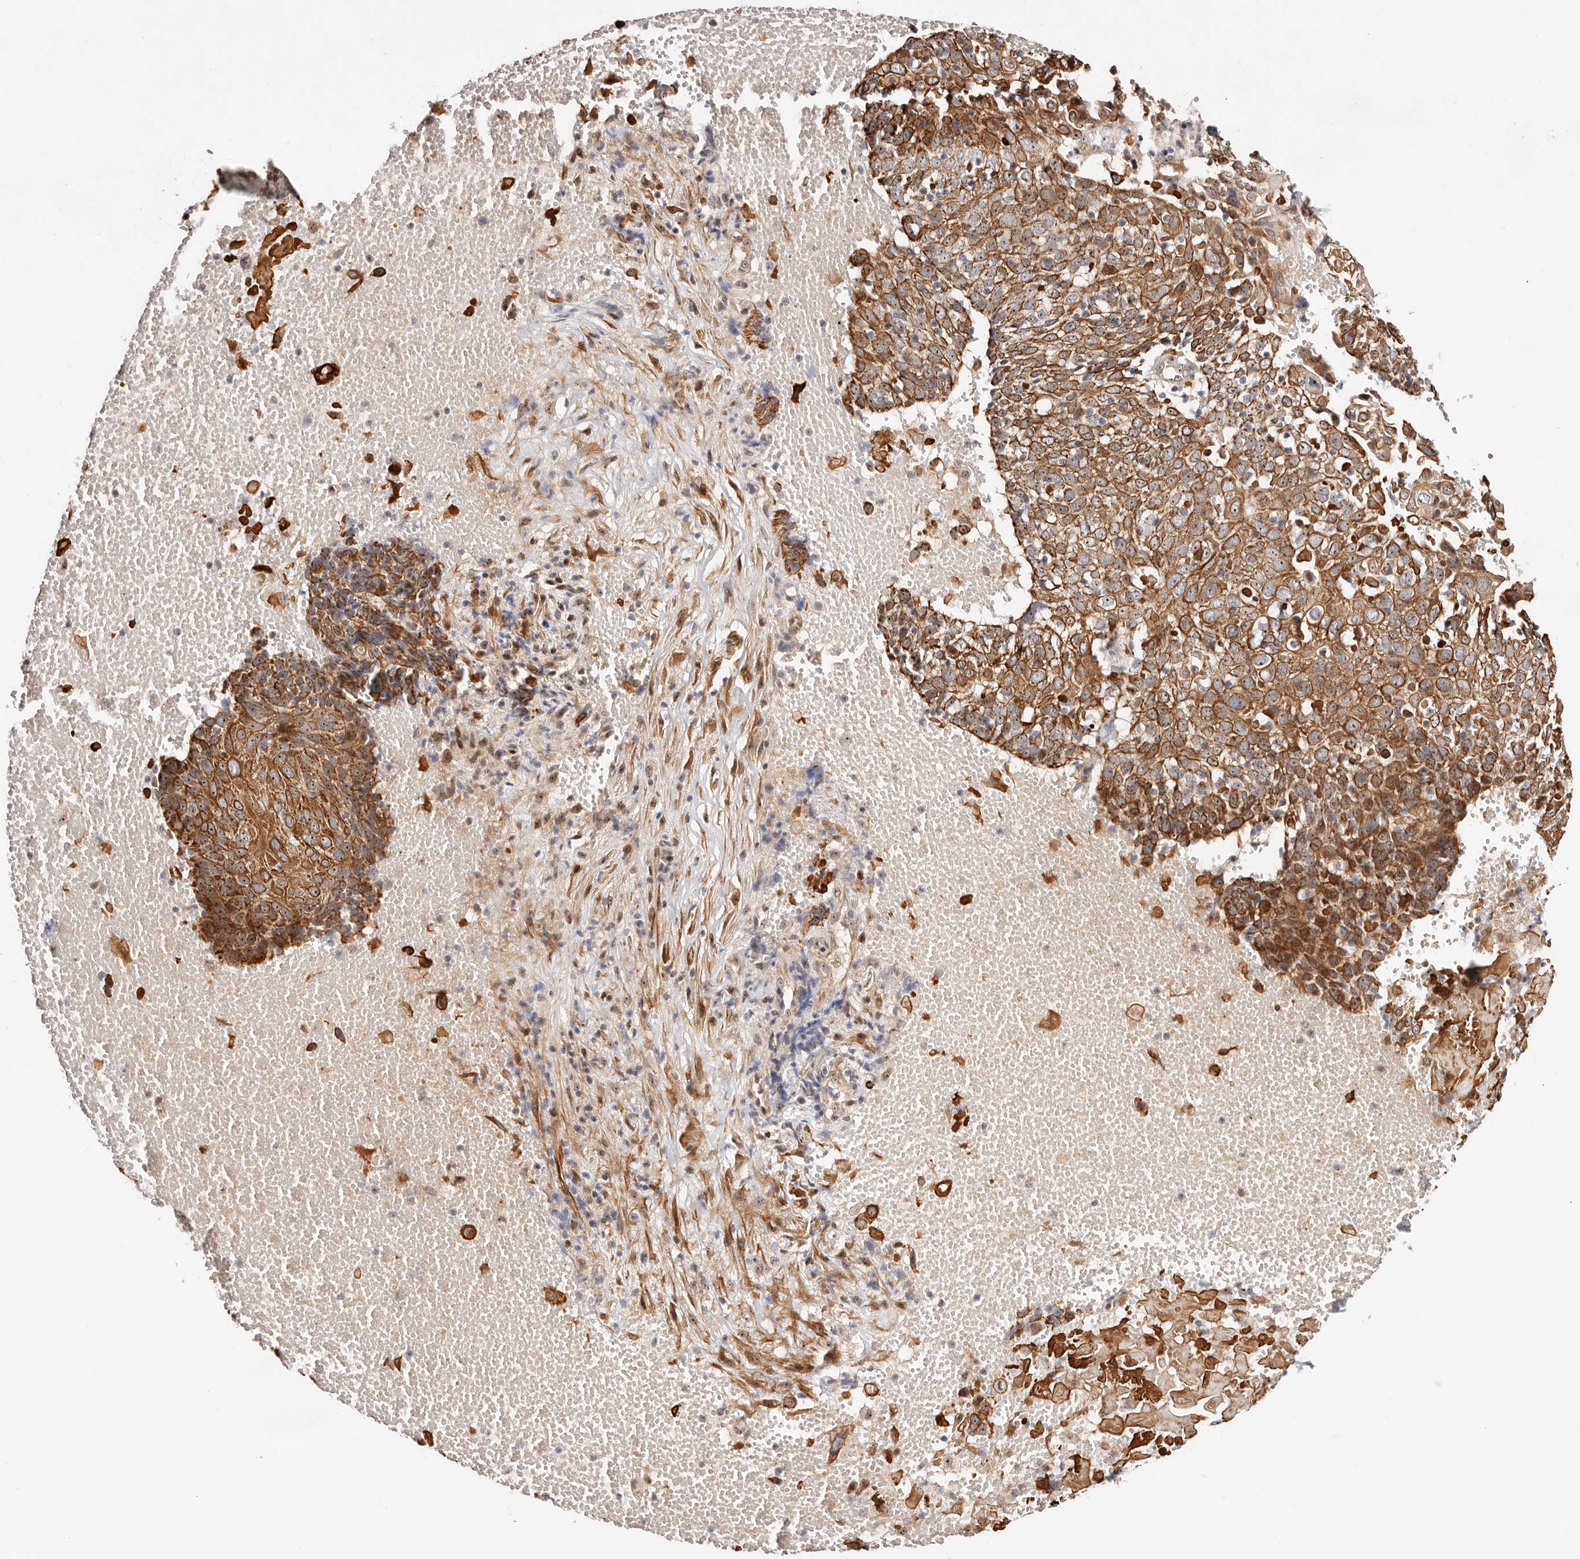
{"staining": {"intensity": "moderate", "quantity": ">75%", "location": "cytoplasmic/membranous,nuclear"}, "tissue": "cervical cancer", "cell_type": "Tumor cells", "image_type": "cancer", "snomed": [{"axis": "morphology", "description": "Squamous cell carcinoma, NOS"}, {"axis": "topography", "description": "Cervix"}], "caption": "The micrograph displays immunohistochemical staining of cervical cancer (squamous cell carcinoma). There is moderate cytoplasmic/membranous and nuclear staining is appreciated in approximately >75% of tumor cells. (DAB (3,3'-diaminobenzidine) IHC with brightfield microscopy, high magnification).", "gene": "ODF2L", "patient": {"sex": "female", "age": 74}}